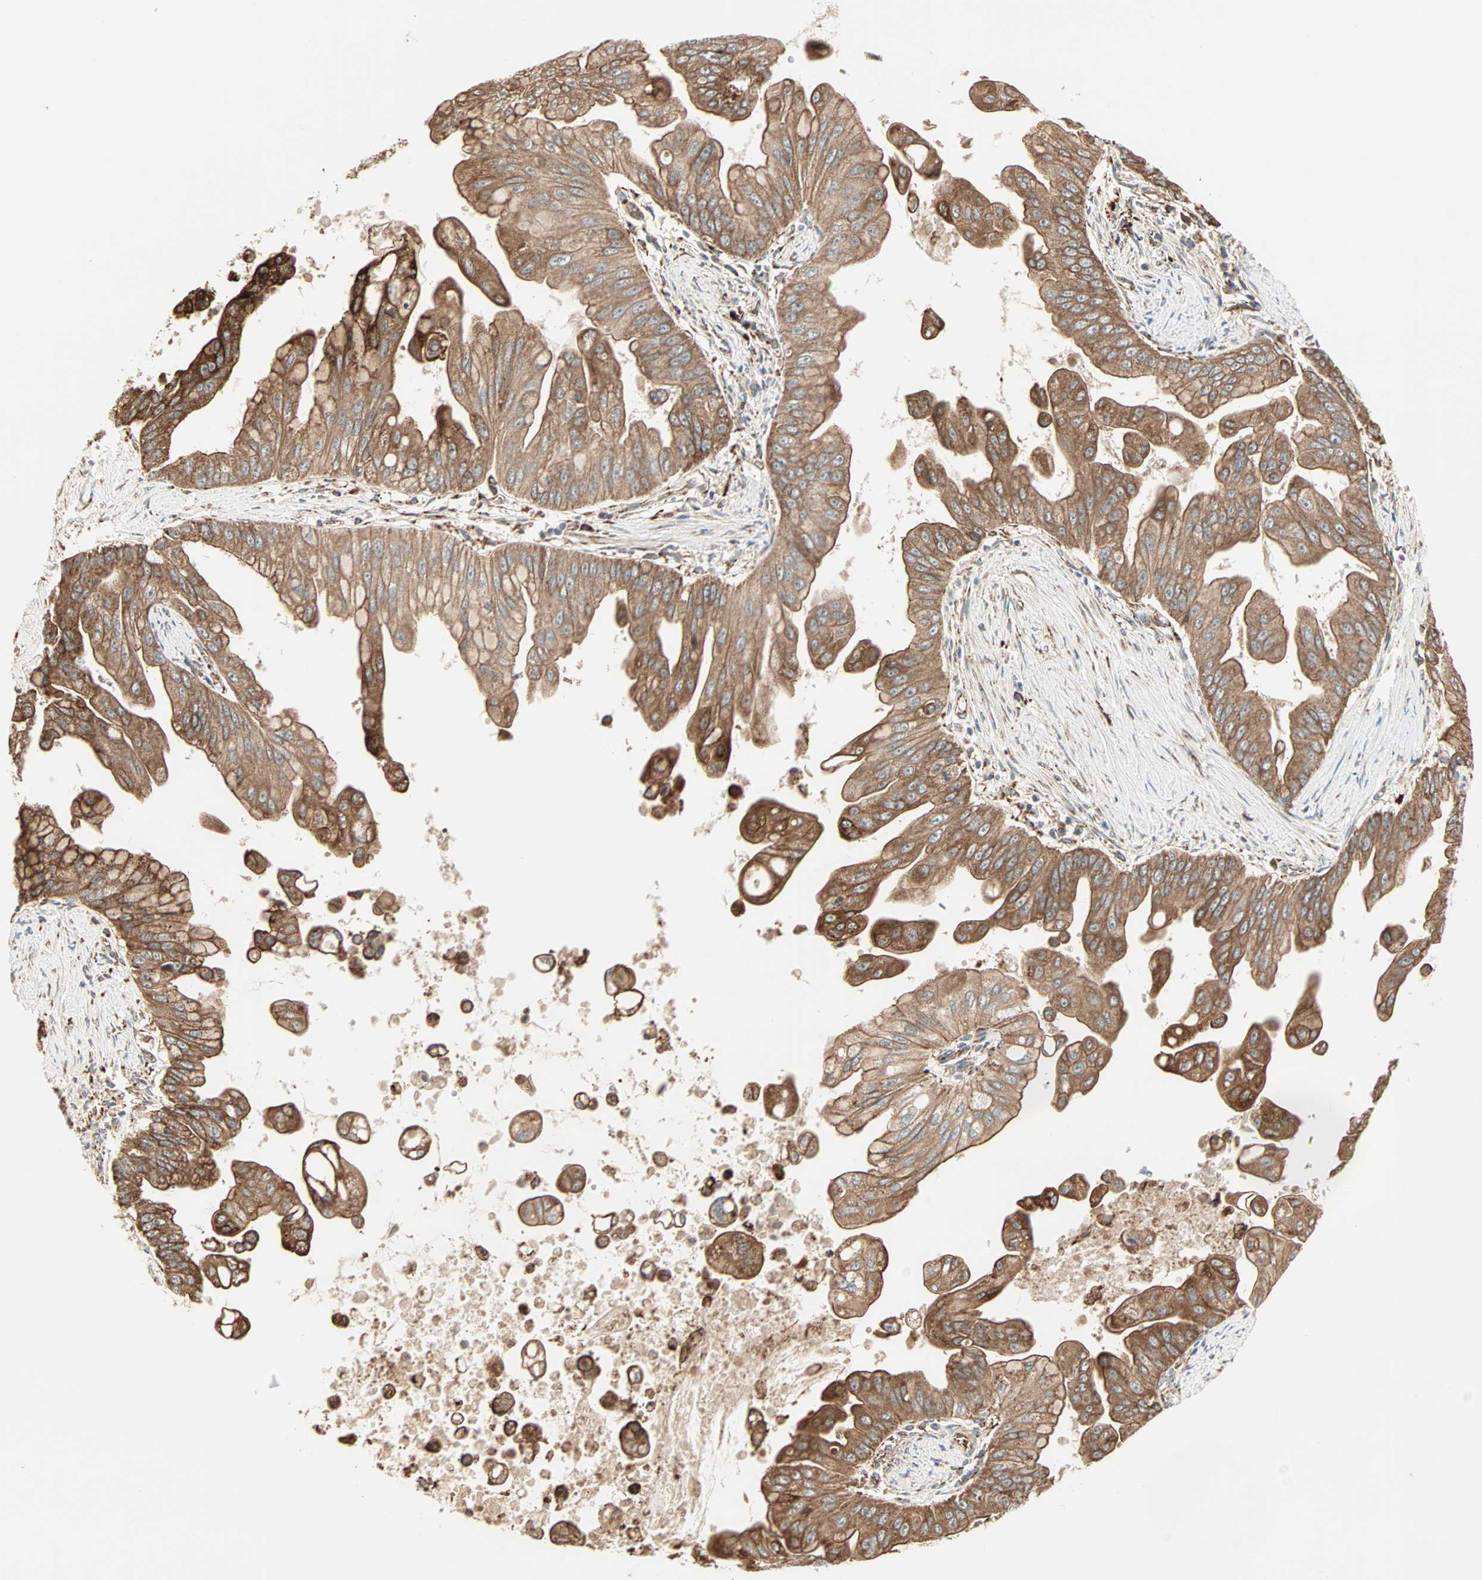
{"staining": {"intensity": "strong", "quantity": ">75%", "location": "cytoplasmic/membranous"}, "tissue": "pancreatic cancer", "cell_type": "Tumor cells", "image_type": "cancer", "snomed": [{"axis": "morphology", "description": "Adenocarcinoma, NOS"}, {"axis": "topography", "description": "Pancreas"}], "caption": "This is a photomicrograph of IHC staining of pancreatic adenocarcinoma, which shows strong positivity in the cytoplasmic/membranous of tumor cells.", "gene": "P4HA1", "patient": {"sex": "female", "age": 75}}